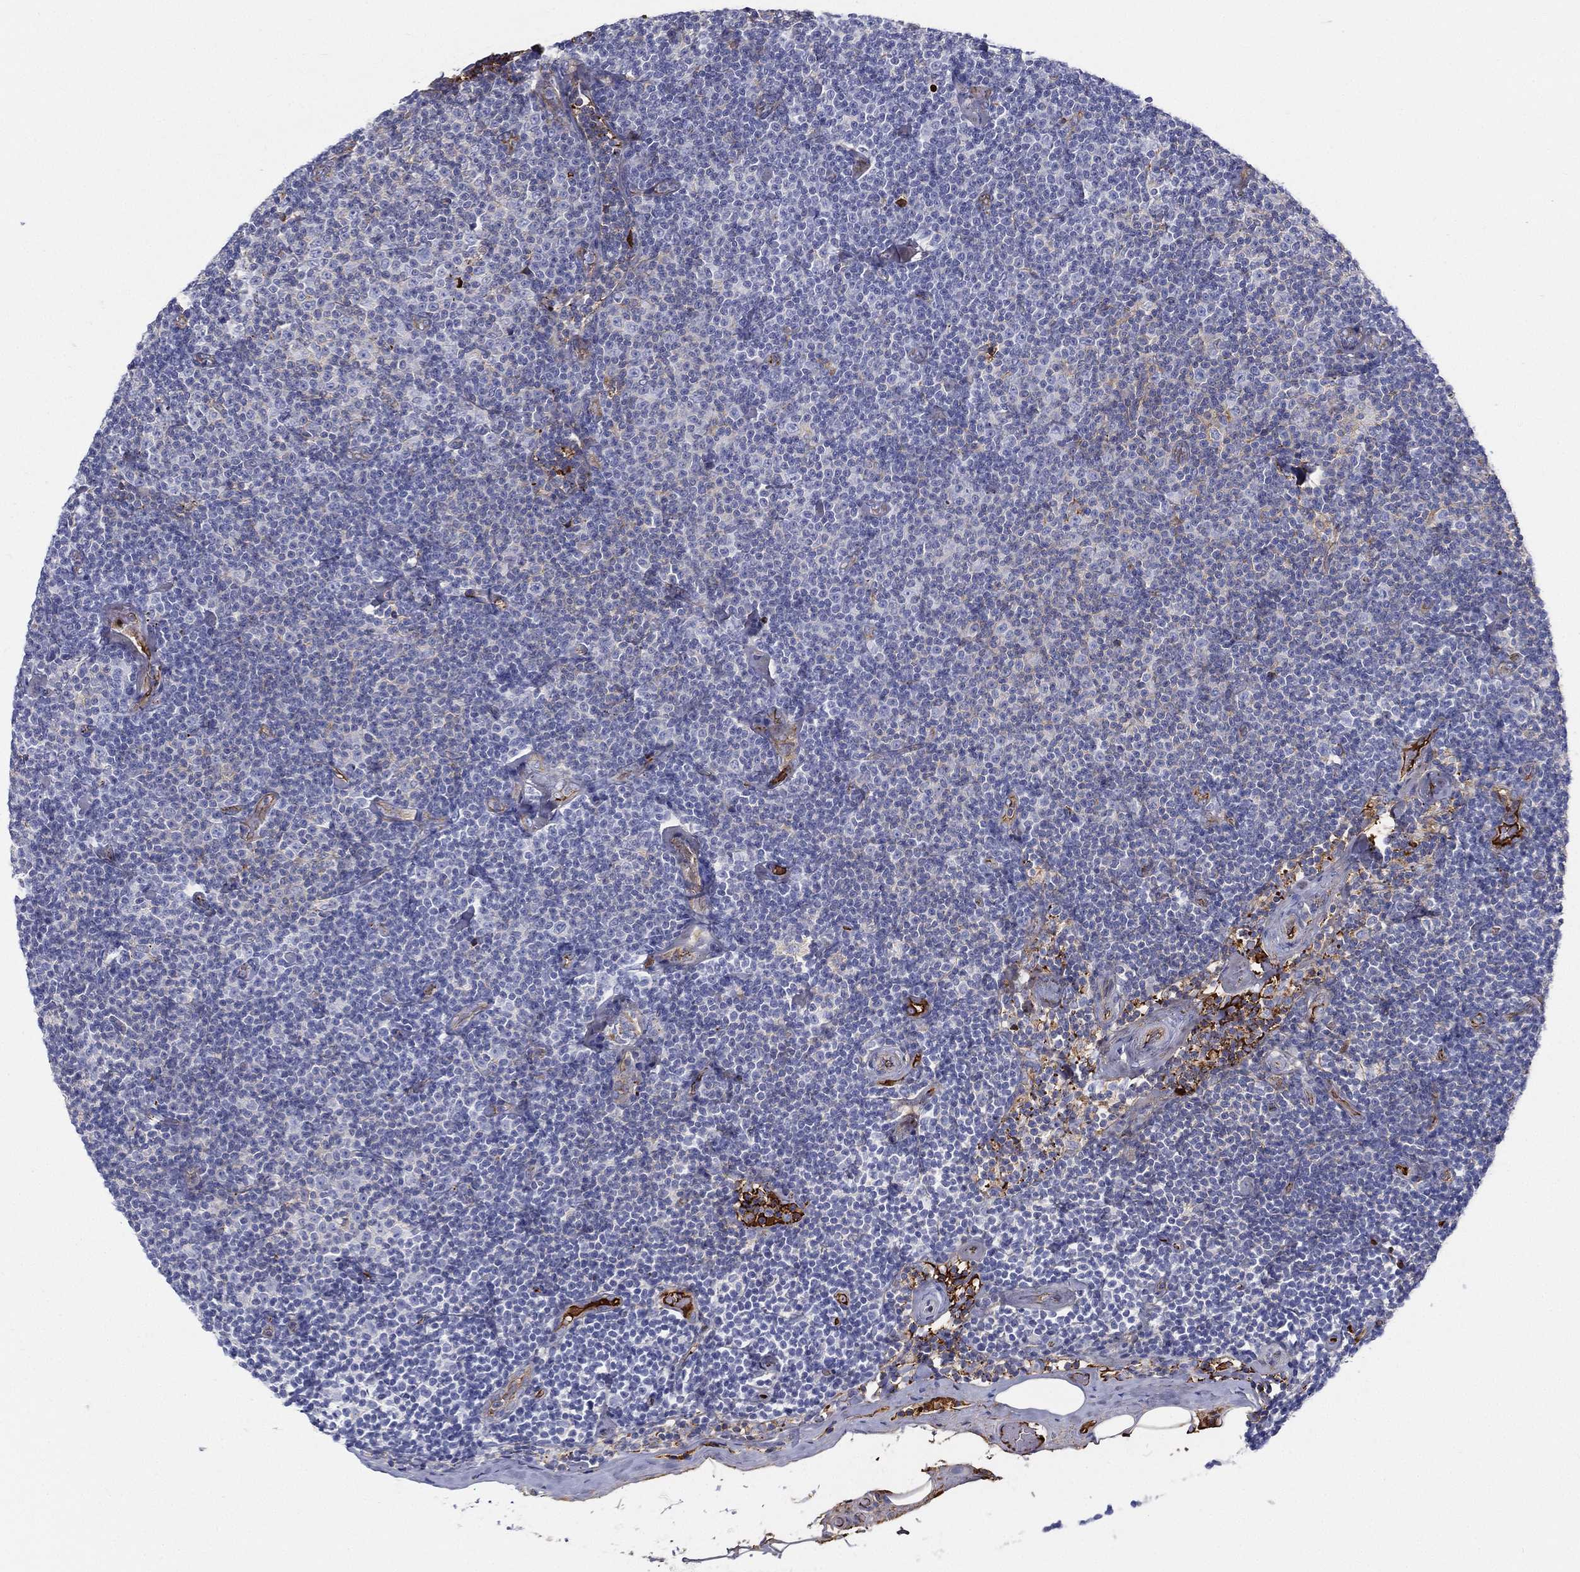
{"staining": {"intensity": "negative", "quantity": "none", "location": "none"}, "tissue": "lymphoma", "cell_type": "Tumor cells", "image_type": "cancer", "snomed": [{"axis": "morphology", "description": "Malignant lymphoma, non-Hodgkin's type, Low grade"}, {"axis": "topography", "description": "Lymph node"}], "caption": "Tumor cells are negative for protein expression in human lymphoma. Nuclei are stained in blue.", "gene": "IFNB1", "patient": {"sex": "male", "age": 81}}